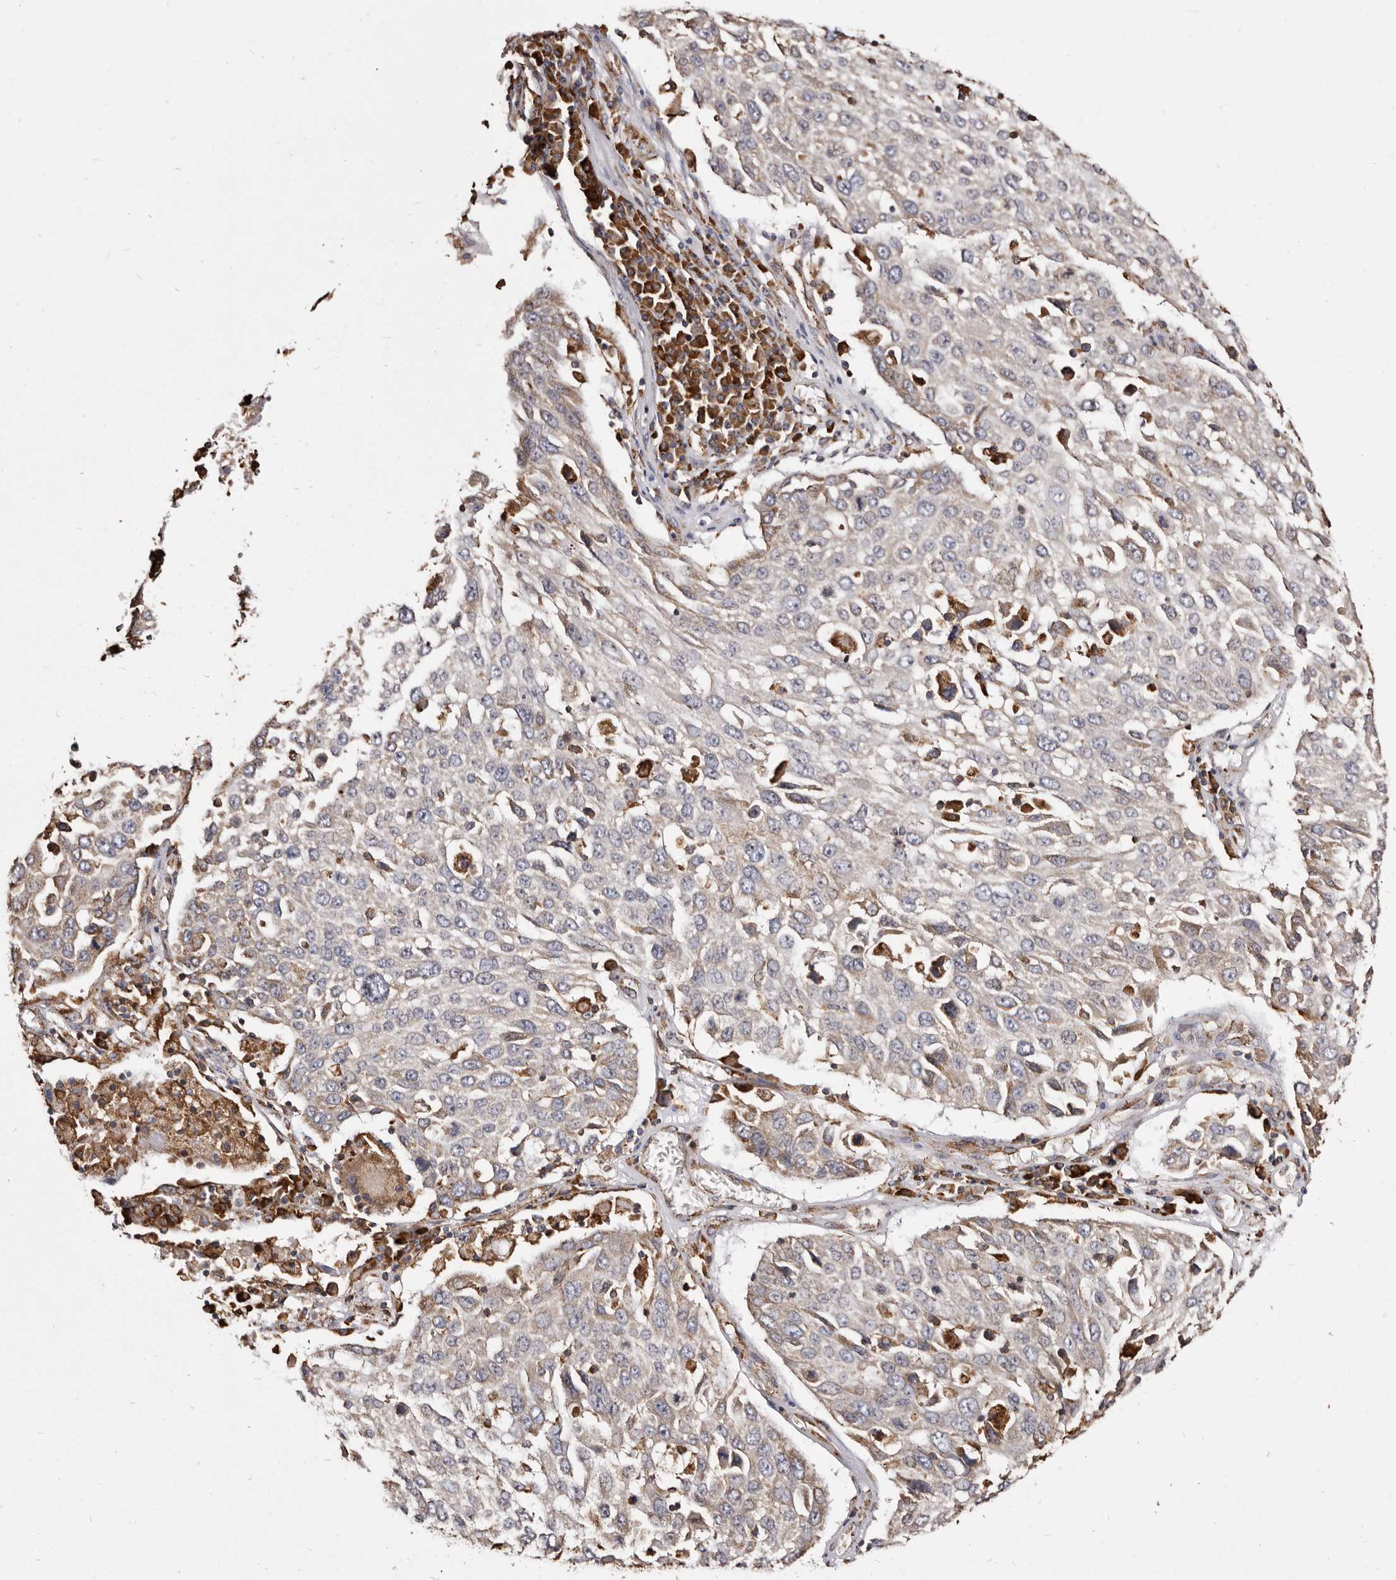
{"staining": {"intensity": "weak", "quantity": "25%-75%", "location": "cytoplasmic/membranous"}, "tissue": "lung cancer", "cell_type": "Tumor cells", "image_type": "cancer", "snomed": [{"axis": "morphology", "description": "Squamous cell carcinoma, NOS"}, {"axis": "topography", "description": "Lung"}], "caption": "Human squamous cell carcinoma (lung) stained with a brown dye exhibits weak cytoplasmic/membranous positive staining in approximately 25%-75% of tumor cells.", "gene": "ACBD6", "patient": {"sex": "male", "age": 65}}